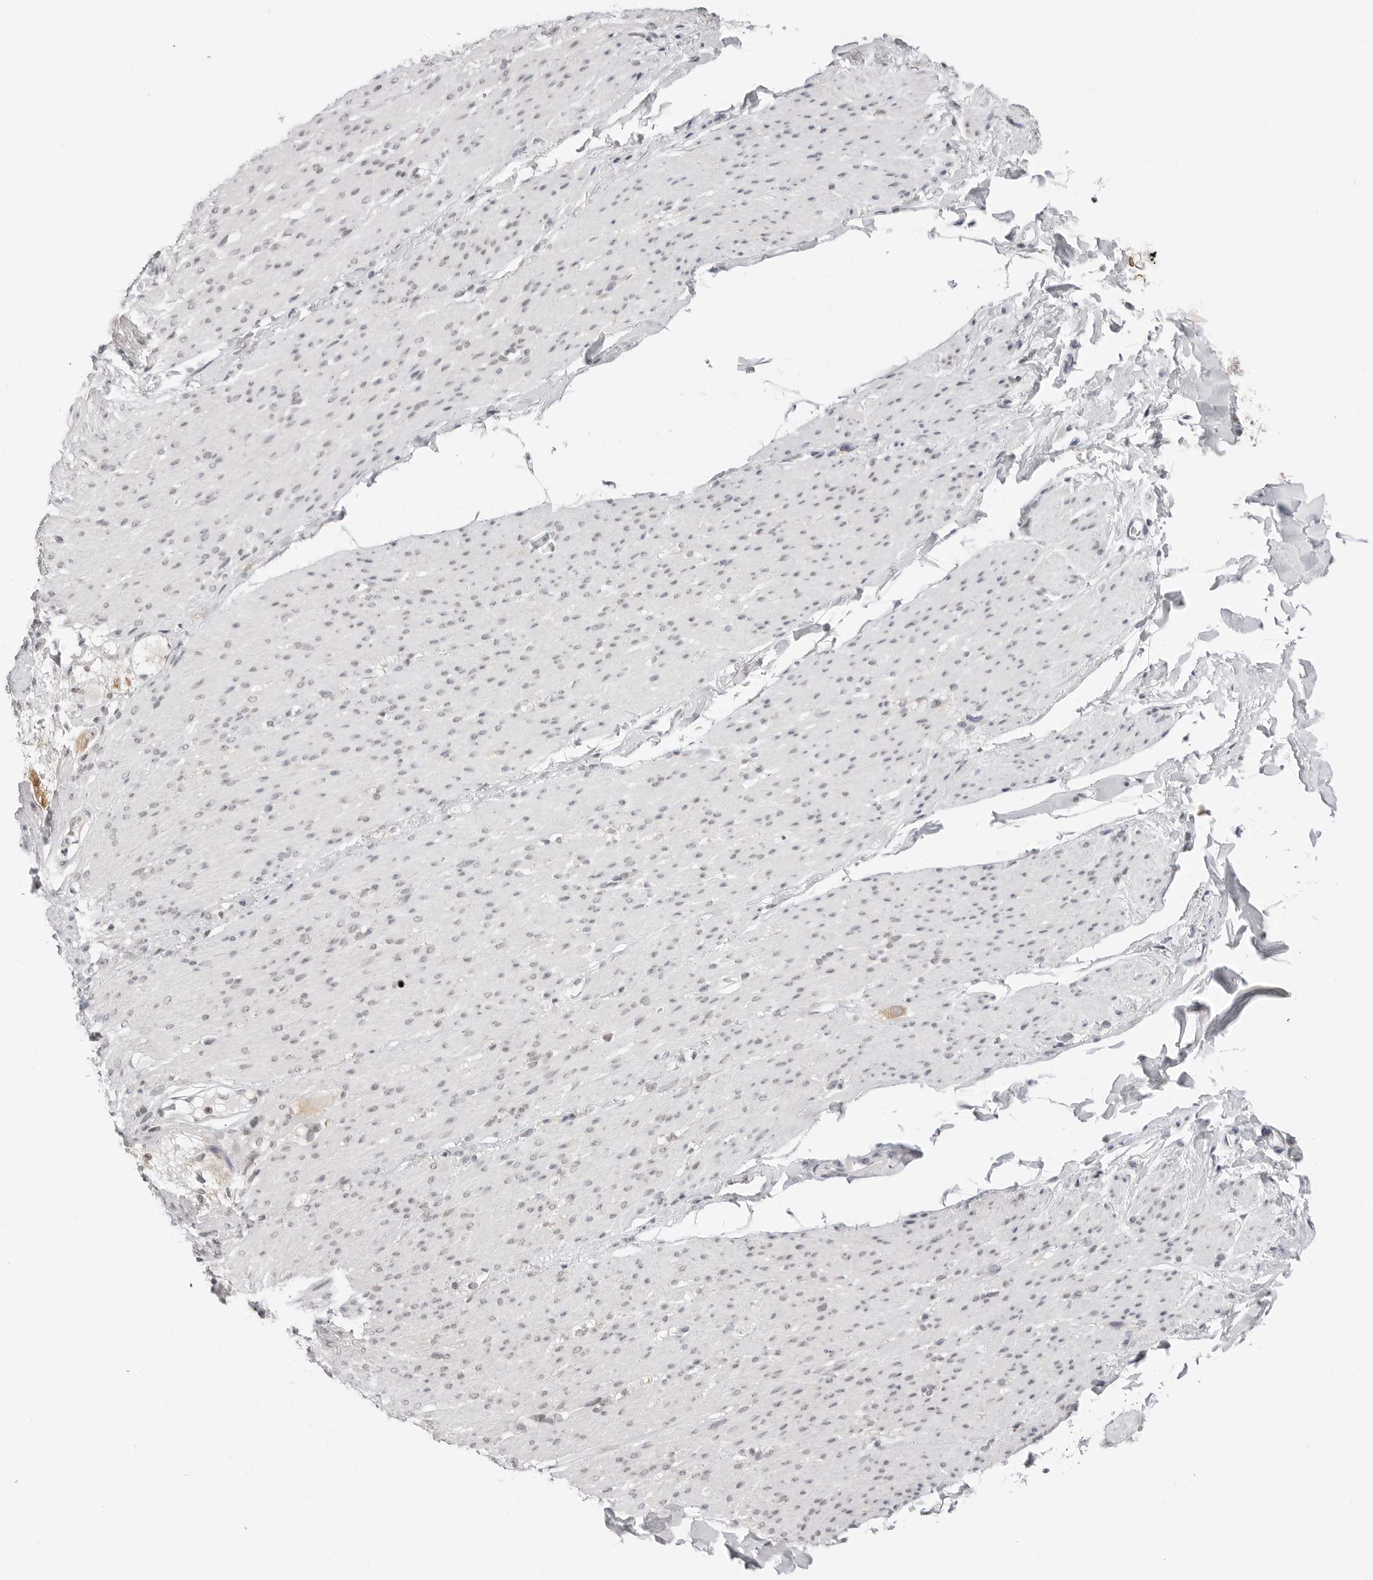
{"staining": {"intensity": "negative", "quantity": "none", "location": "none"}, "tissue": "smooth muscle", "cell_type": "Smooth muscle cells", "image_type": "normal", "snomed": [{"axis": "morphology", "description": "Normal tissue, NOS"}, {"axis": "topography", "description": "Colon"}, {"axis": "topography", "description": "Peripheral nerve tissue"}], "caption": "IHC image of normal smooth muscle: human smooth muscle stained with DAB reveals no significant protein expression in smooth muscle cells.", "gene": "PPP2R5C", "patient": {"sex": "female", "age": 61}}